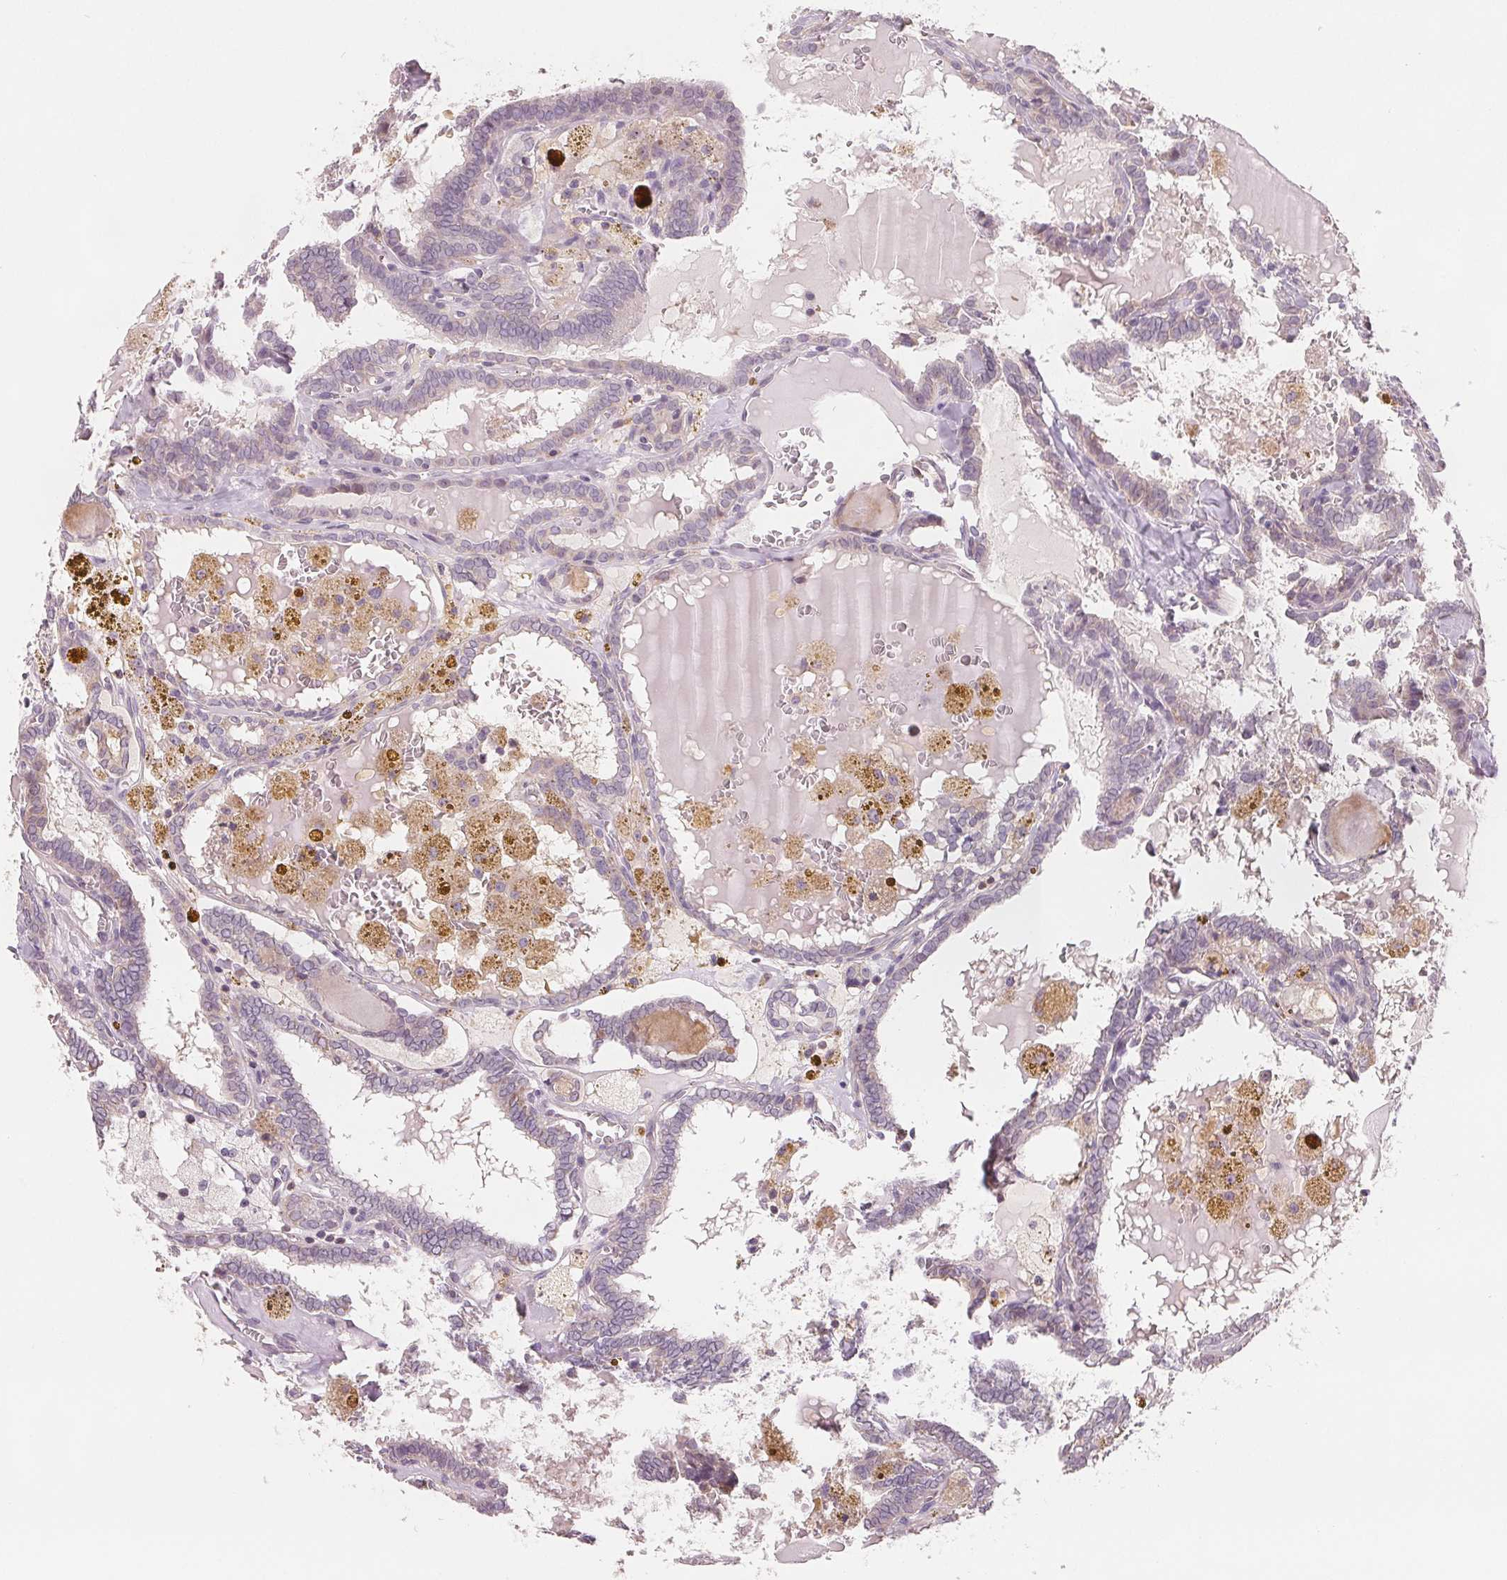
{"staining": {"intensity": "negative", "quantity": "none", "location": "none"}, "tissue": "thyroid cancer", "cell_type": "Tumor cells", "image_type": "cancer", "snomed": [{"axis": "morphology", "description": "Papillary adenocarcinoma, NOS"}, {"axis": "topography", "description": "Thyroid gland"}], "caption": "The histopathology image demonstrates no staining of tumor cells in thyroid papillary adenocarcinoma. (DAB (3,3'-diaminobenzidine) IHC with hematoxylin counter stain).", "gene": "VTCN1", "patient": {"sex": "female", "age": 39}}